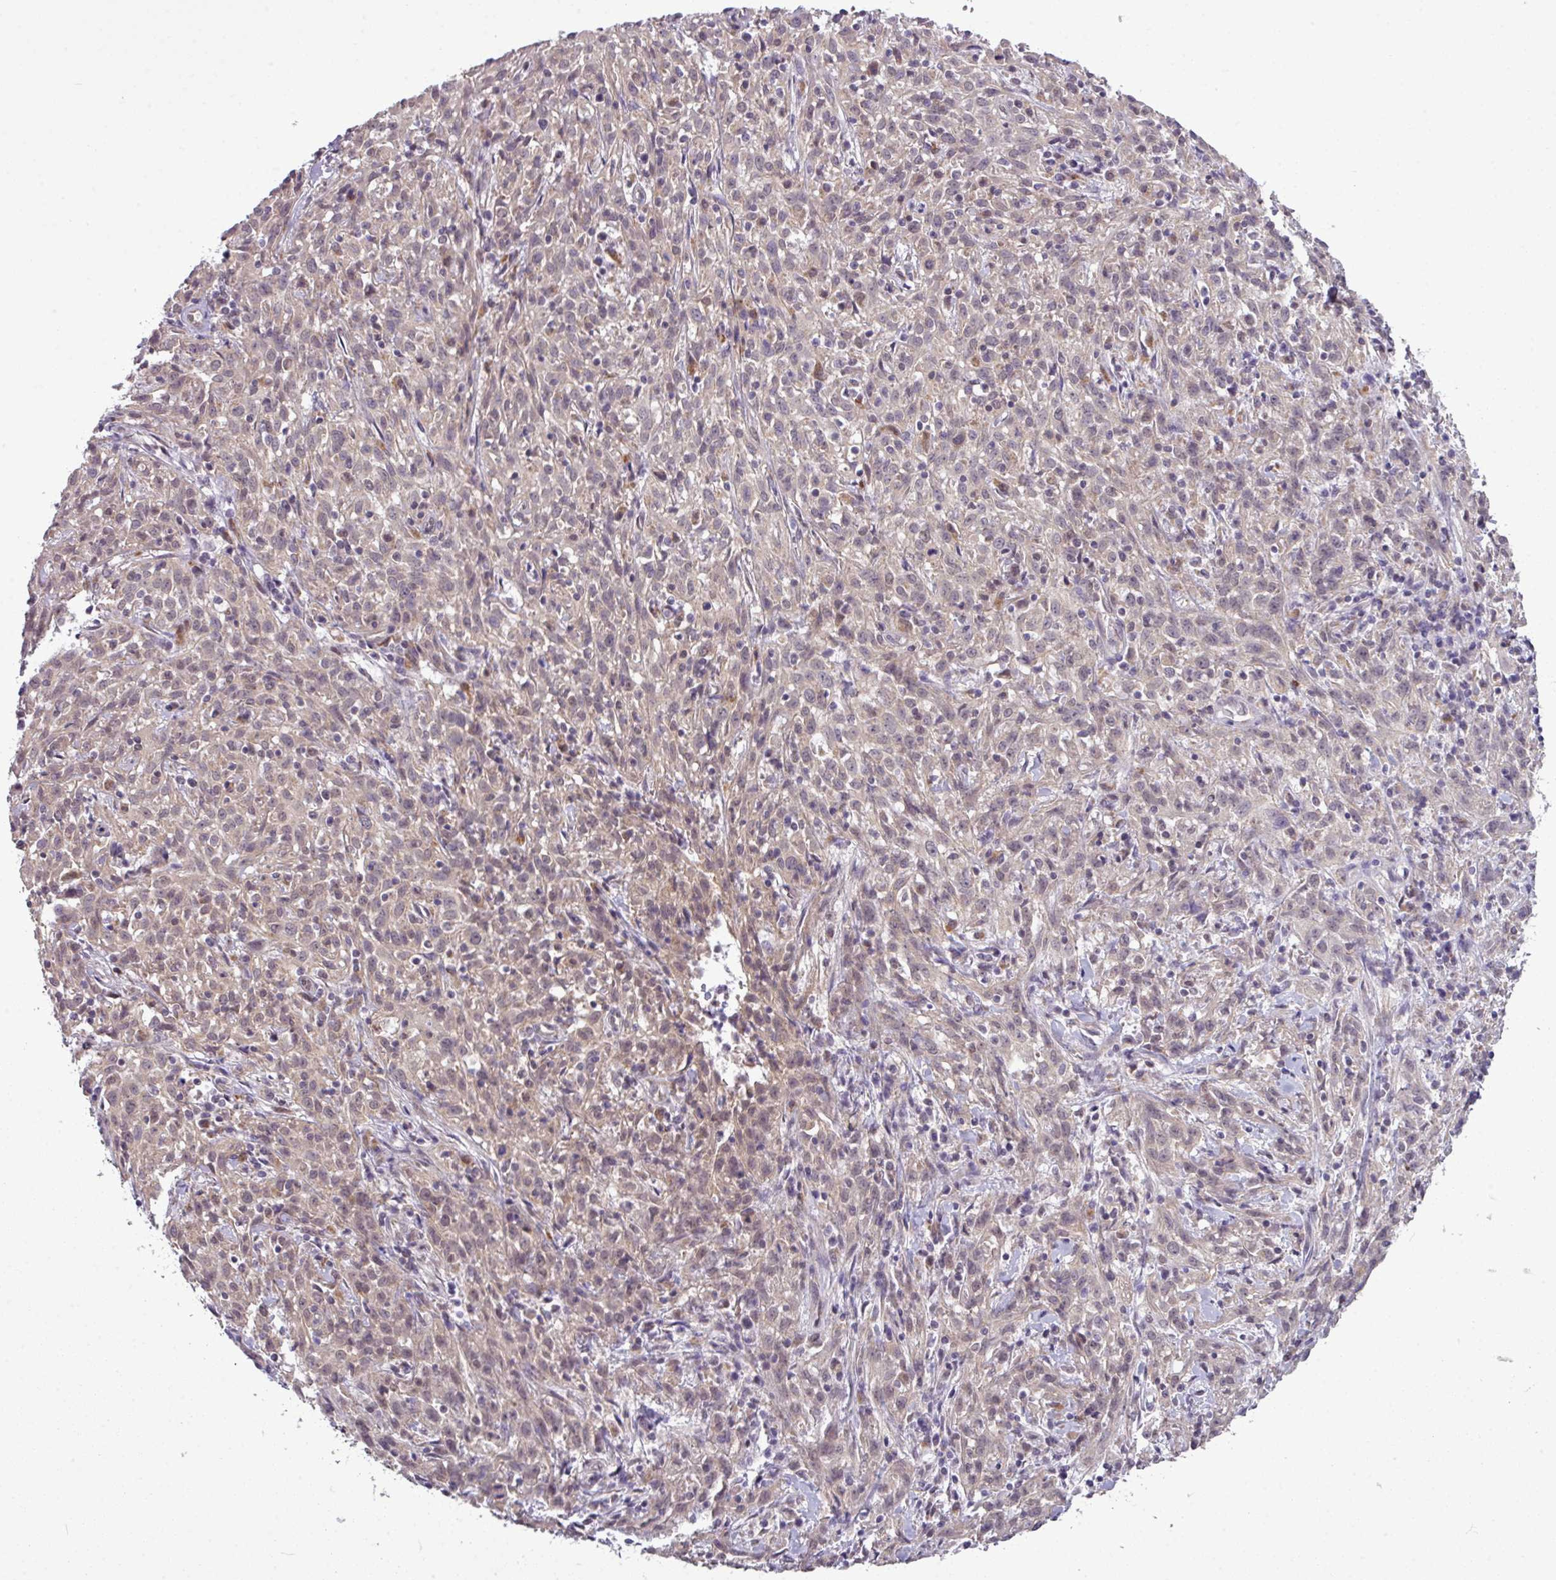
{"staining": {"intensity": "weak", "quantity": "25%-75%", "location": "nuclear"}, "tissue": "cervical cancer", "cell_type": "Tumor cells", "image_type": "cancer", "snomed": [{"axis": "morphology", "description": "Squamous cell carcinoma, NOS"}, {"axis": "topography", "description": "Cervix"}], "caption": "Human cervical cancer stained with a brown dye shows weak nuclear positive staining in about 25%-75% of tumor cells.", "gene": "ZNF217", "patient": {"sex": "female", "age": 57}}